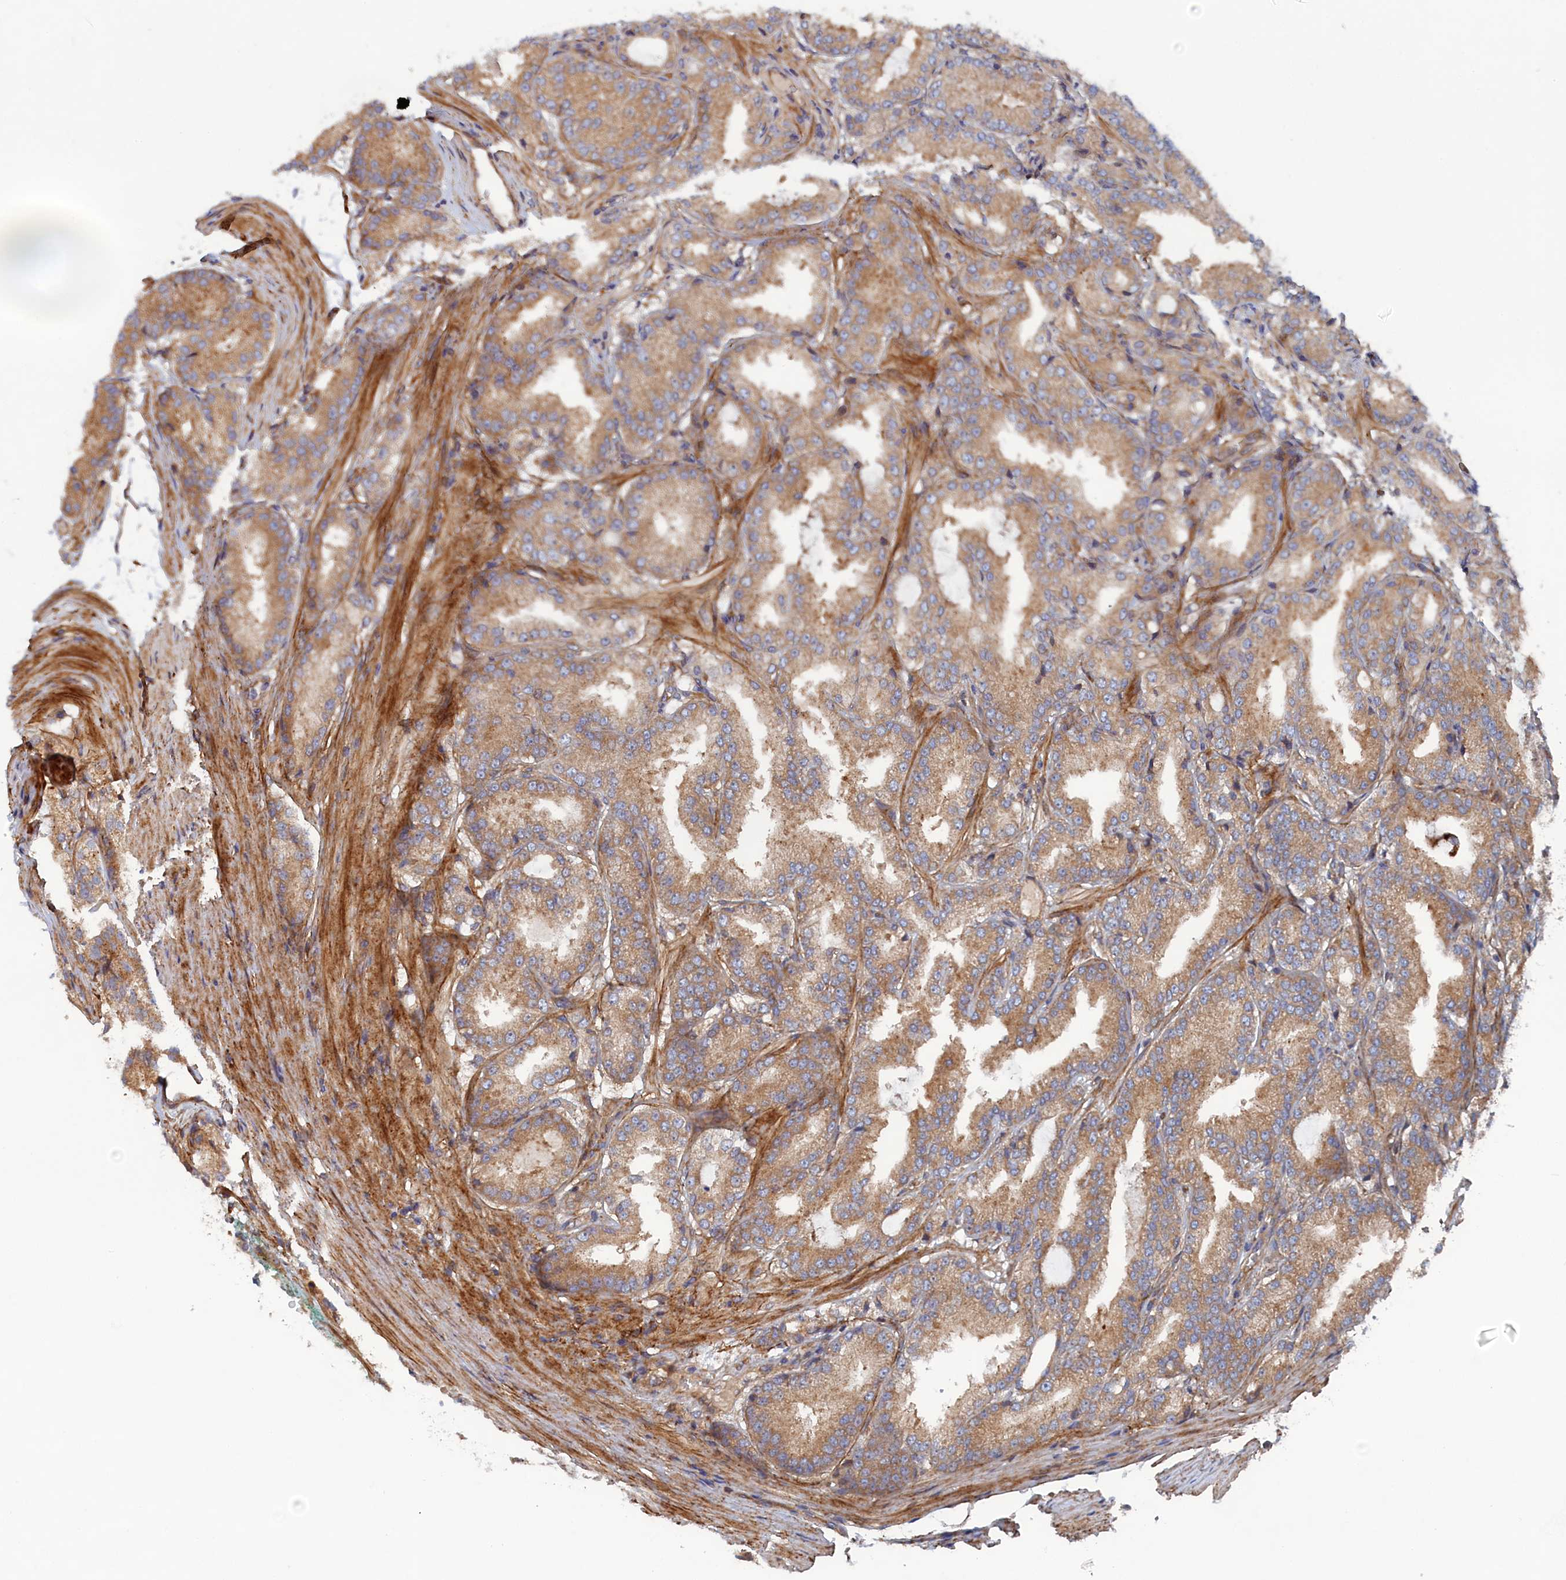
{"staining": {"intensity": "moderate", "quantity": ">75%", "location": "cytoplasmic/membranous"}, "tissue": "prostate cancer", "cell_type": "Tumor cells", "image_type": "cancer", "snomed": [{"axis": "morphology", "description": "Adenocarcinoma, Low grade"}, {"axis": "topography", "description": "Prostate"}], "caption": "Prostate cancer stained with DAB immunohistochemistry (IHC) exhibits medium levels of moderate cytoplasmic/membranous expression in about >75% of tumor cells.", "gene": "TMEM196", "patient": {"sex": "male", "age": 59}}